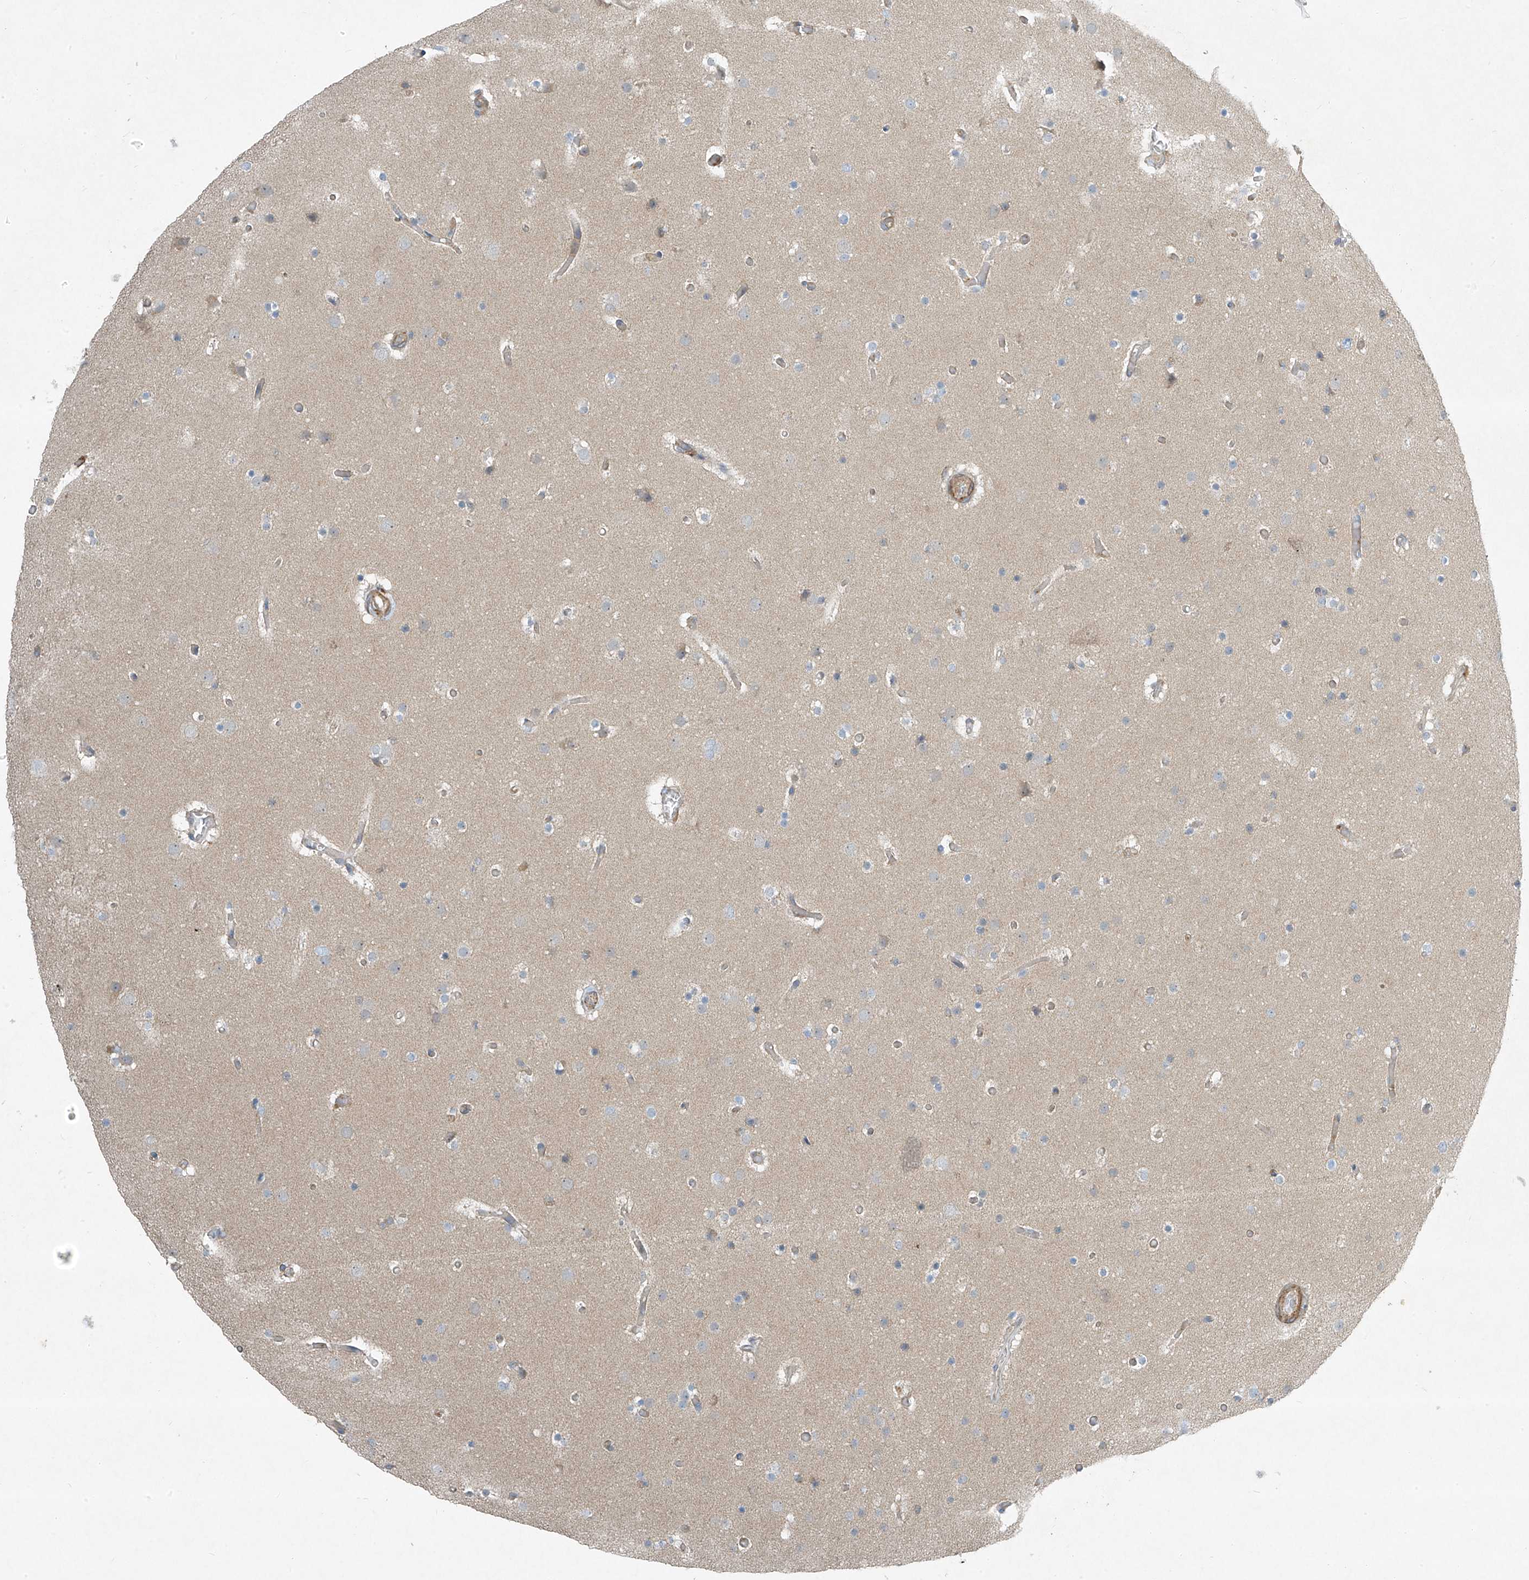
{"staining": {"intensity": "negative", "quantity": "none", "location": "none"}, "tissue": "glioma", "cell_type": "Tumor cells", "image_type": "cancer", "snomed": [{"axis": "morphology", "description": "Glioma, malignant, High grade"}, {"axis": "topography", "description": "Cerebral cortex"}], "caption": "An immunohistochemistry (IHC) image of glioma is shown. There is no staining in tumor cells of glioma. Brightfield microscopy of IHC stained with DAB (3,3'-diaminobenzidine) (brown) and hematoxylin (blue), captured at high magnification.", "gene": "PPCS", "patient": {"sex": "female", "age": 36}}